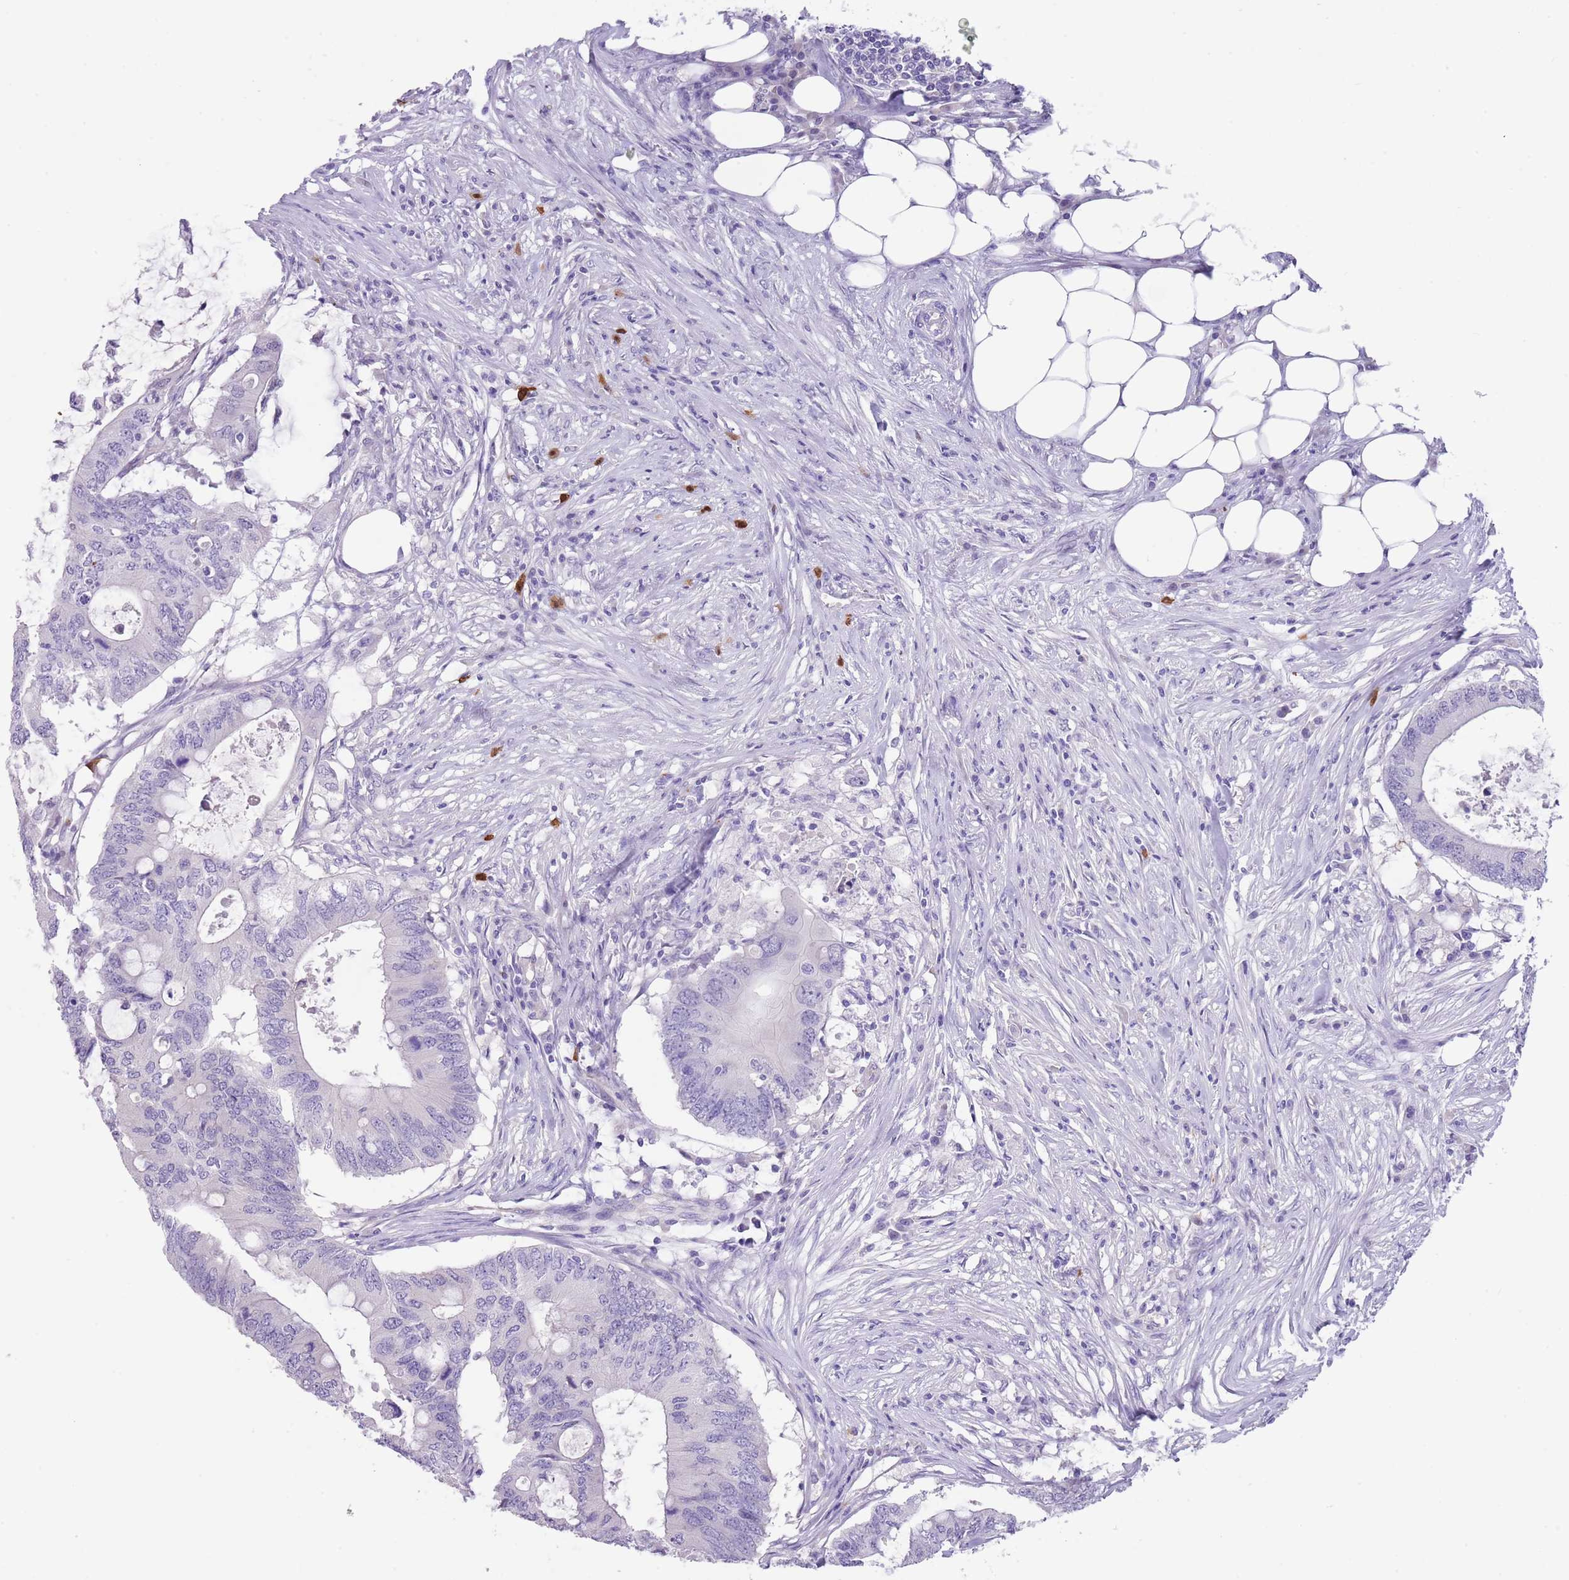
{"staining": {"intensity": "negative", "quantity": "none", "location": "none"}, "tissue": "colorectal cancer", "cell_type": "Tumor cells", "image_type": "cancer", "snomed": [{"axis": "morphology", "description": "Adenocarcinoma, NOS"}, {"axis": "topography", "description": "Colon"}], "caption": "Tumor cells are negative for brown protein staining in adenocarcinoma (colorectal).", "gene": "TSGA13", "patient": {"sex": "male", "age": 71}}